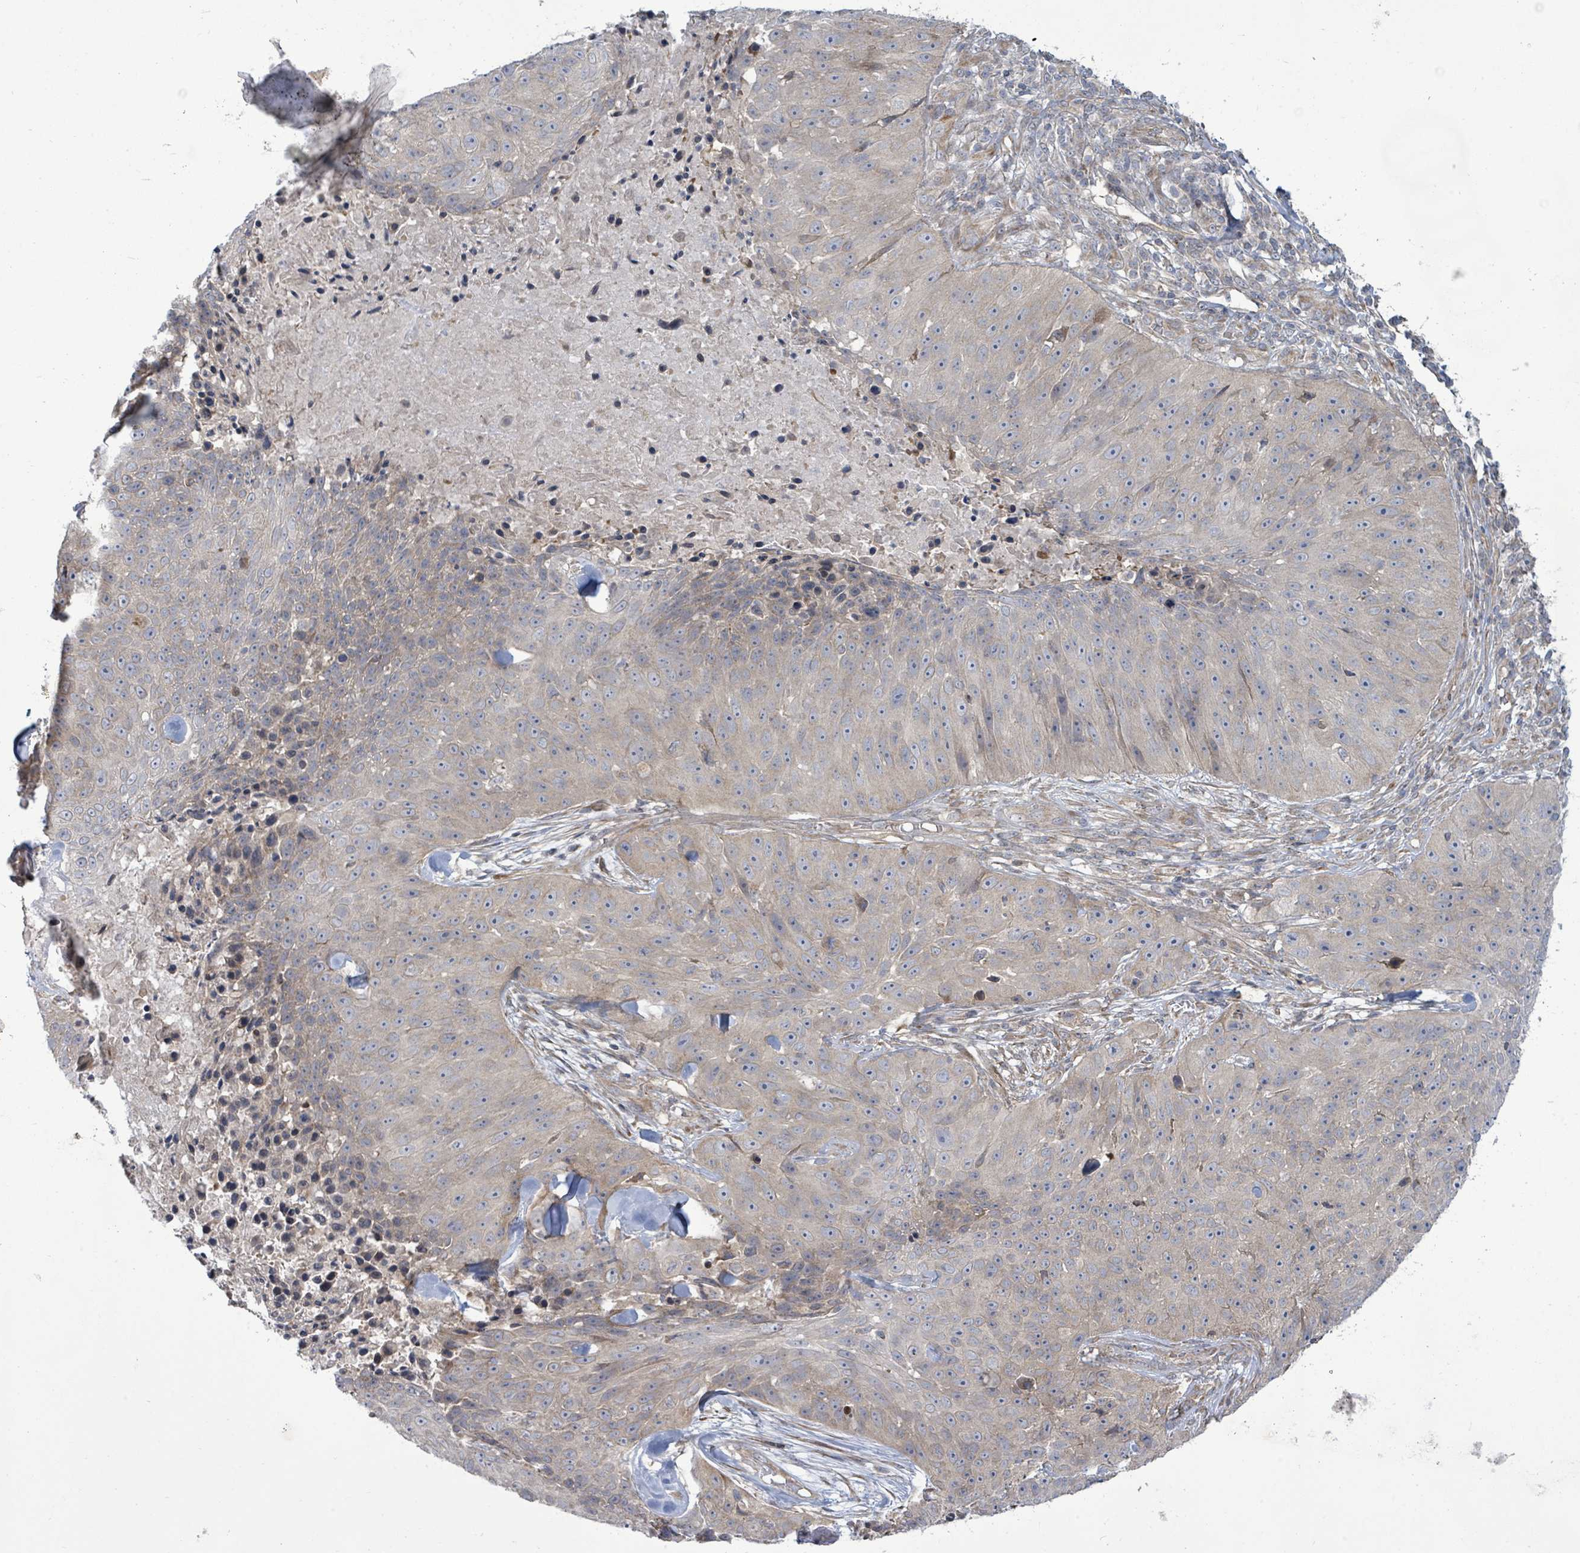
{"staining": {"intensity": "weak", "quantity": "<25%", "location": "cytoplasmic/membranous"}, "tissue": "skin cancer", "cell_type": "Tumor cells", "image_type": "cancer", "snomed": [{"axis": "morphology", "description": "Squamous cell carcinoma, NOS"}, {"axis": "topography", "description": "Skin"}], "caption": "A micrograph of human skin cancer (squamous cell carcinoma) is negative for staining in tumor cells.", "gene": "KBTBD11", "patient": {"sex": "female", "age": 87}}